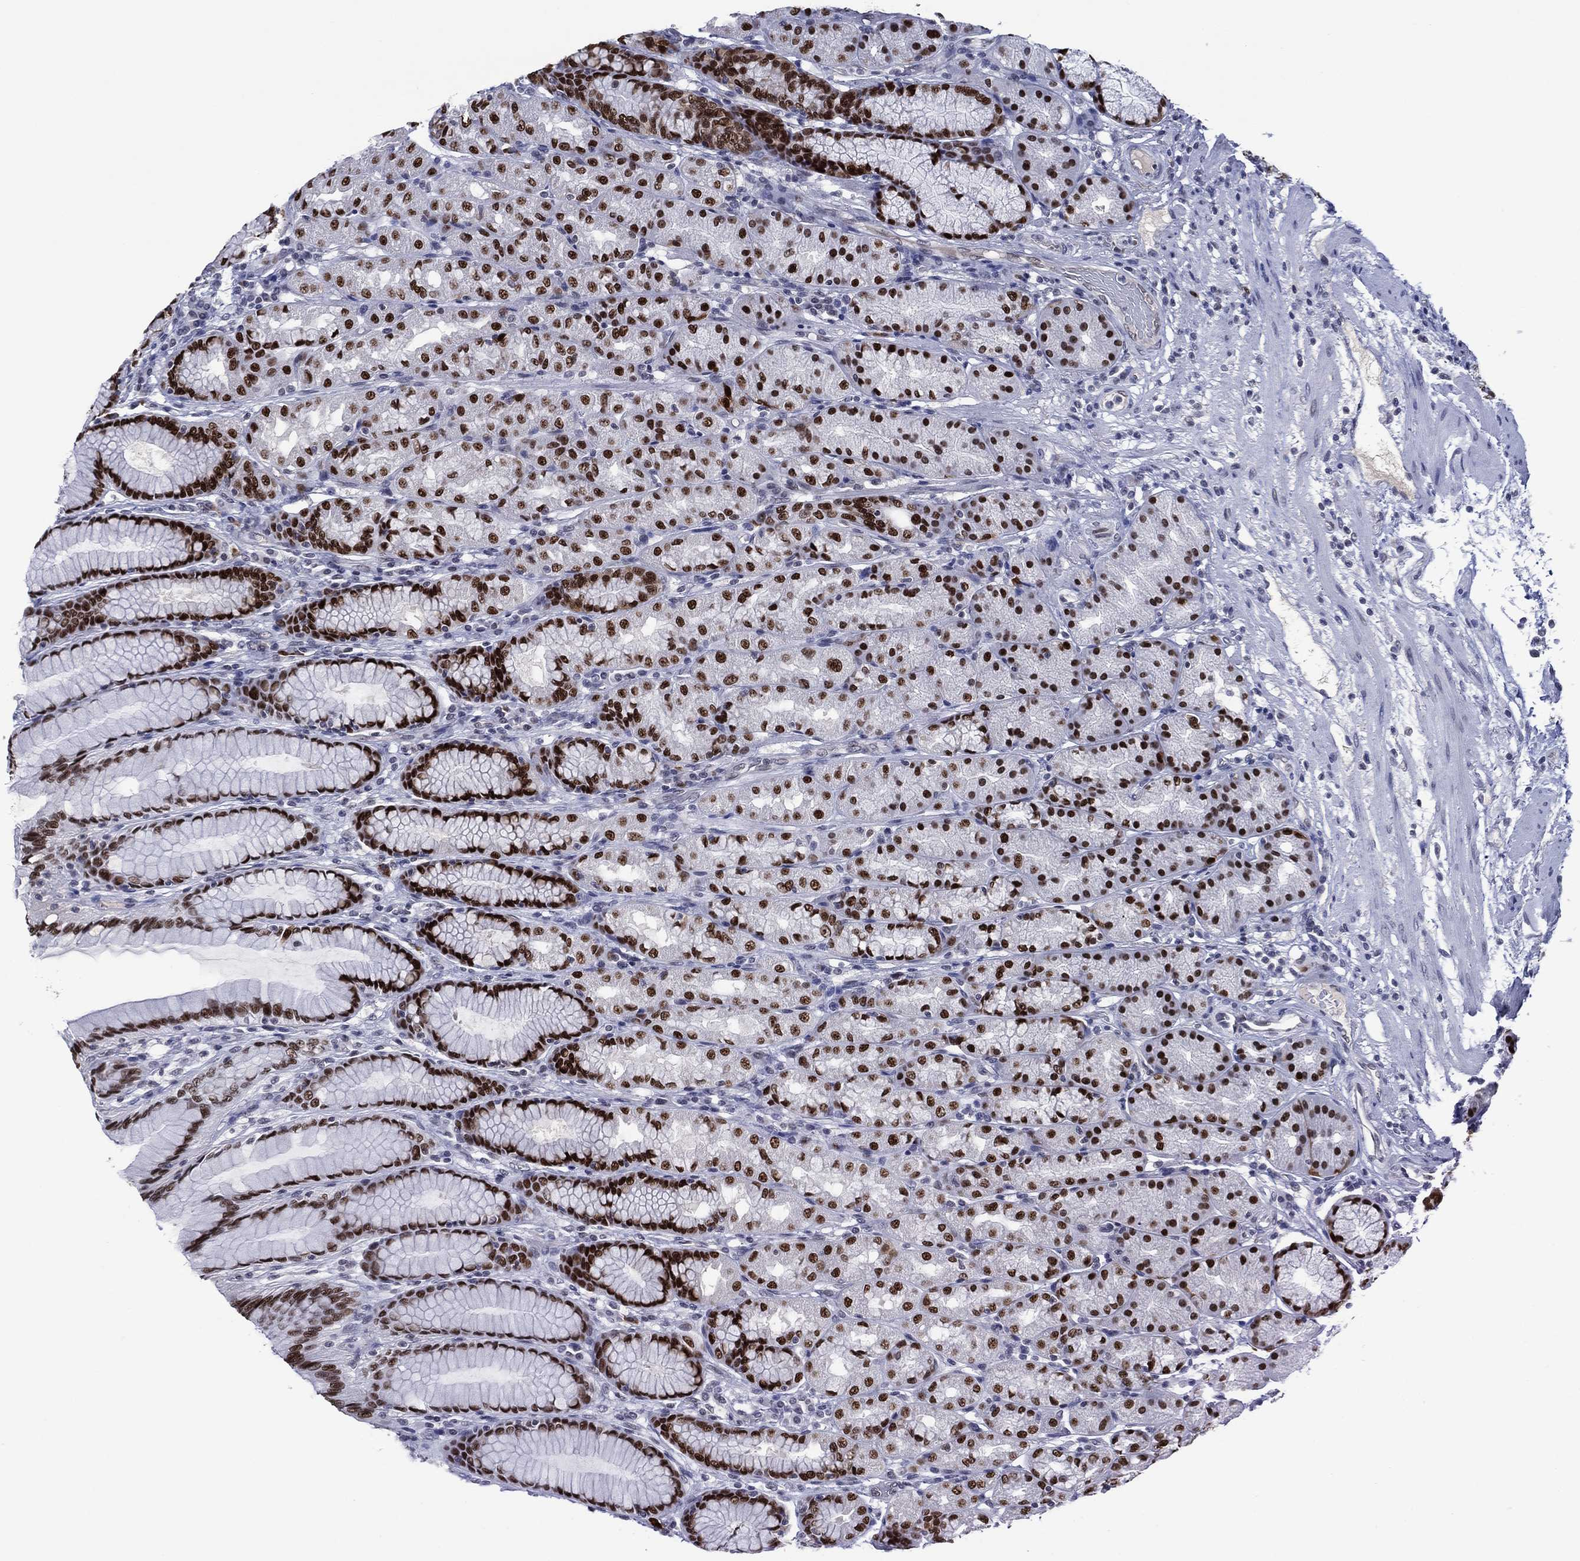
{"staining": {"intensity": "strong", "quantity": "25%-75%", "location": "nuclear"}, "tissue": "stomach", "cell_type": "Glandular cells", "image_type": "normal", "snomed": [{"axis": "morphology", "description": "Normal tissue, NOS"}, {"axis": "morphology", "description": "Adenocarcinoma, NOS"}, {"axis": "topography", "description": "Stomach"}], "caption": "Stomach stained with DAB IHC reveals high levels of strong nuclear expression in about 25%-75% of glandular cells.", "gene": "GATA6", "patient": {"sex": "female", "age": 79}}